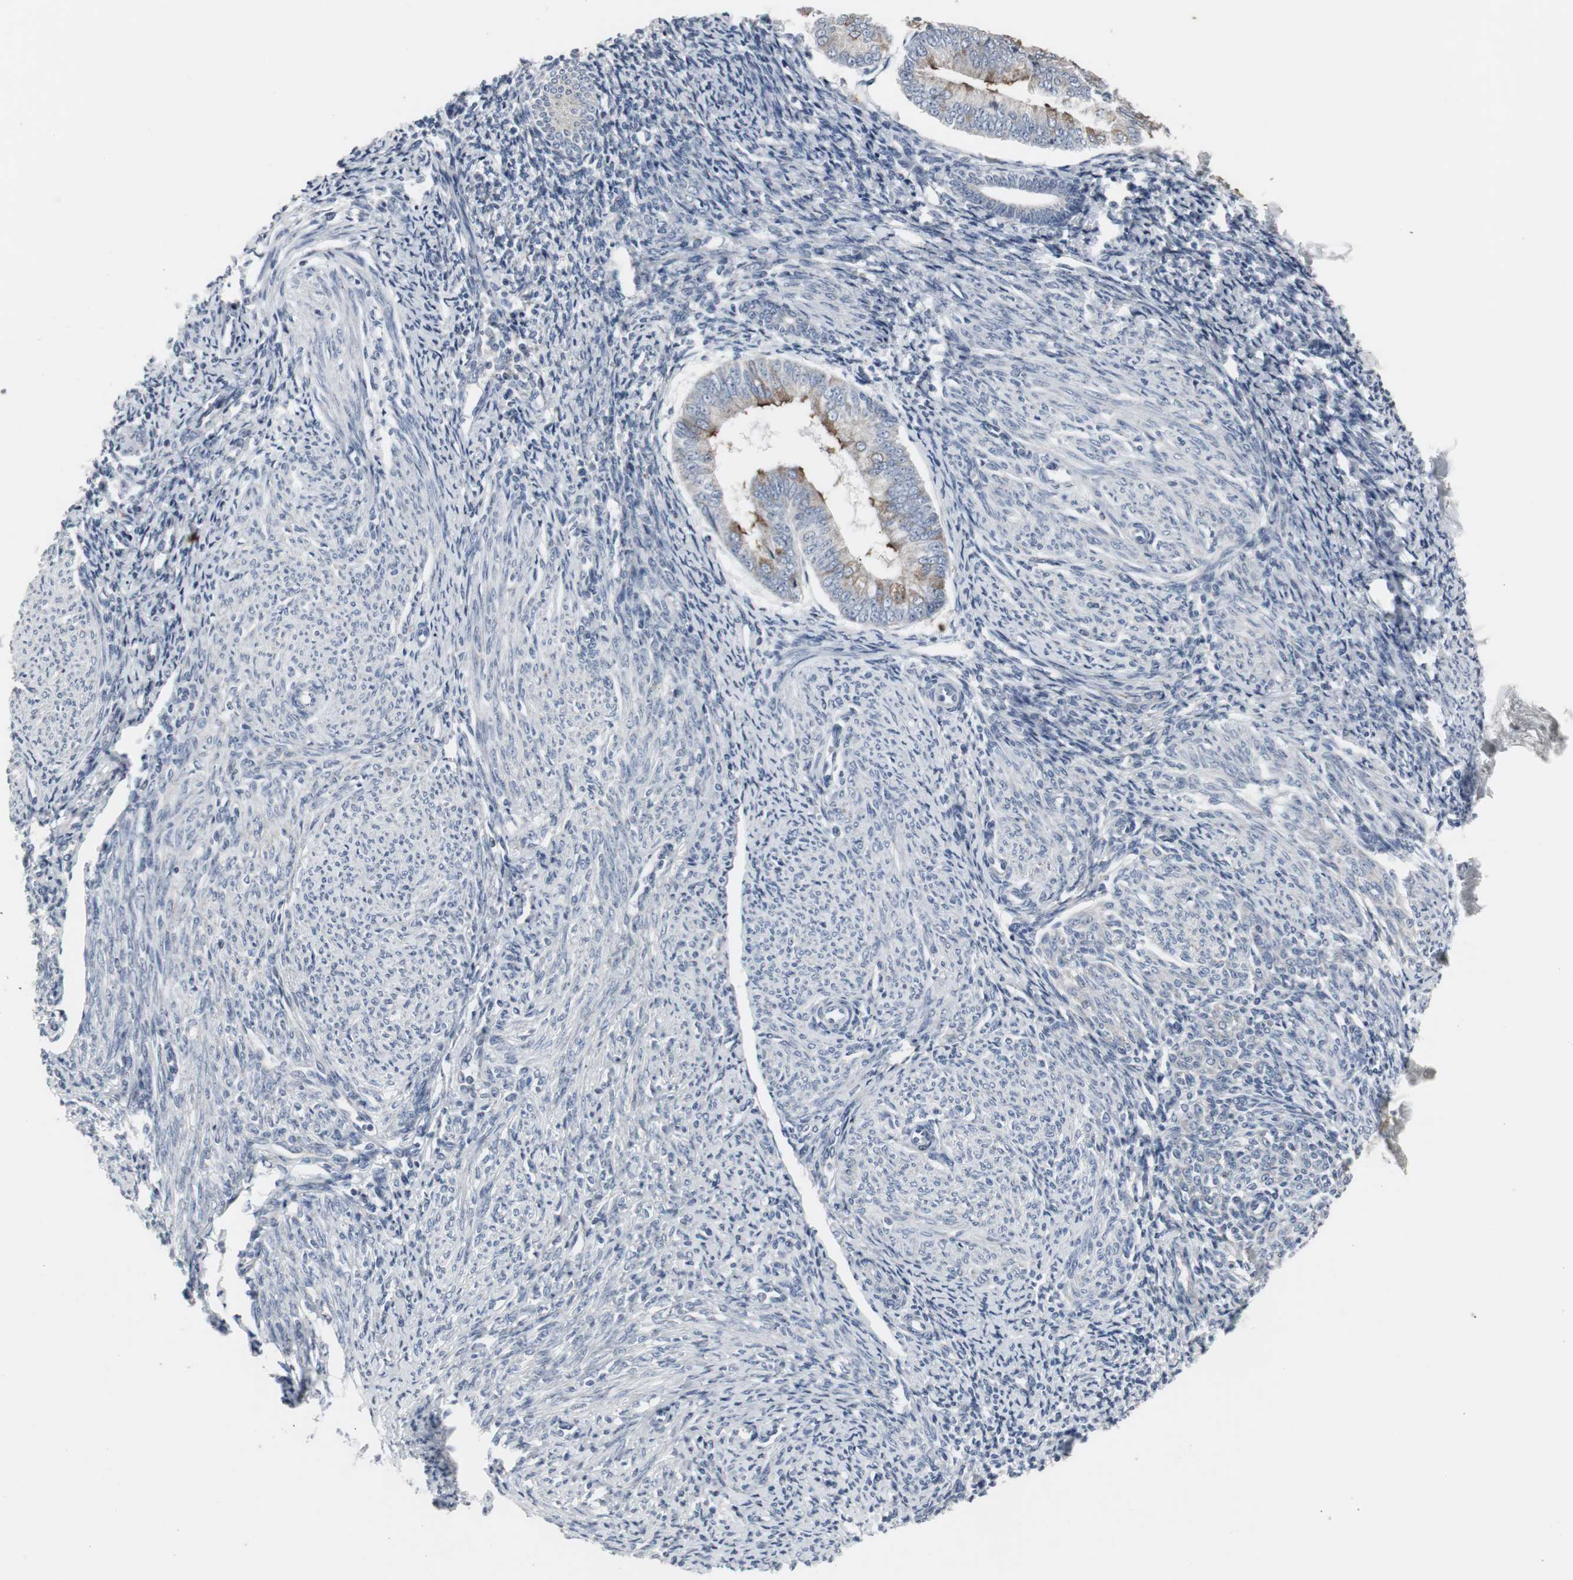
{"staining": {"intensity": "negative", "quantity": "none", "location": "none"}, "tissue": "endometrium", "cell_type": "Cells in endometrial stroma", "image_type": "normal", "snomed": [{"axis": "morphology", "description": "Normal tissue, NOS"}, {"axis": "topography", "description": "Endometrium"}], "caption": "A photomicrograph of endometrium stained for a protein shows no brown staining in cells in endometrial stroma.", "gene": "ACAA1", "patient": {"sex": "female", "age": 57}}